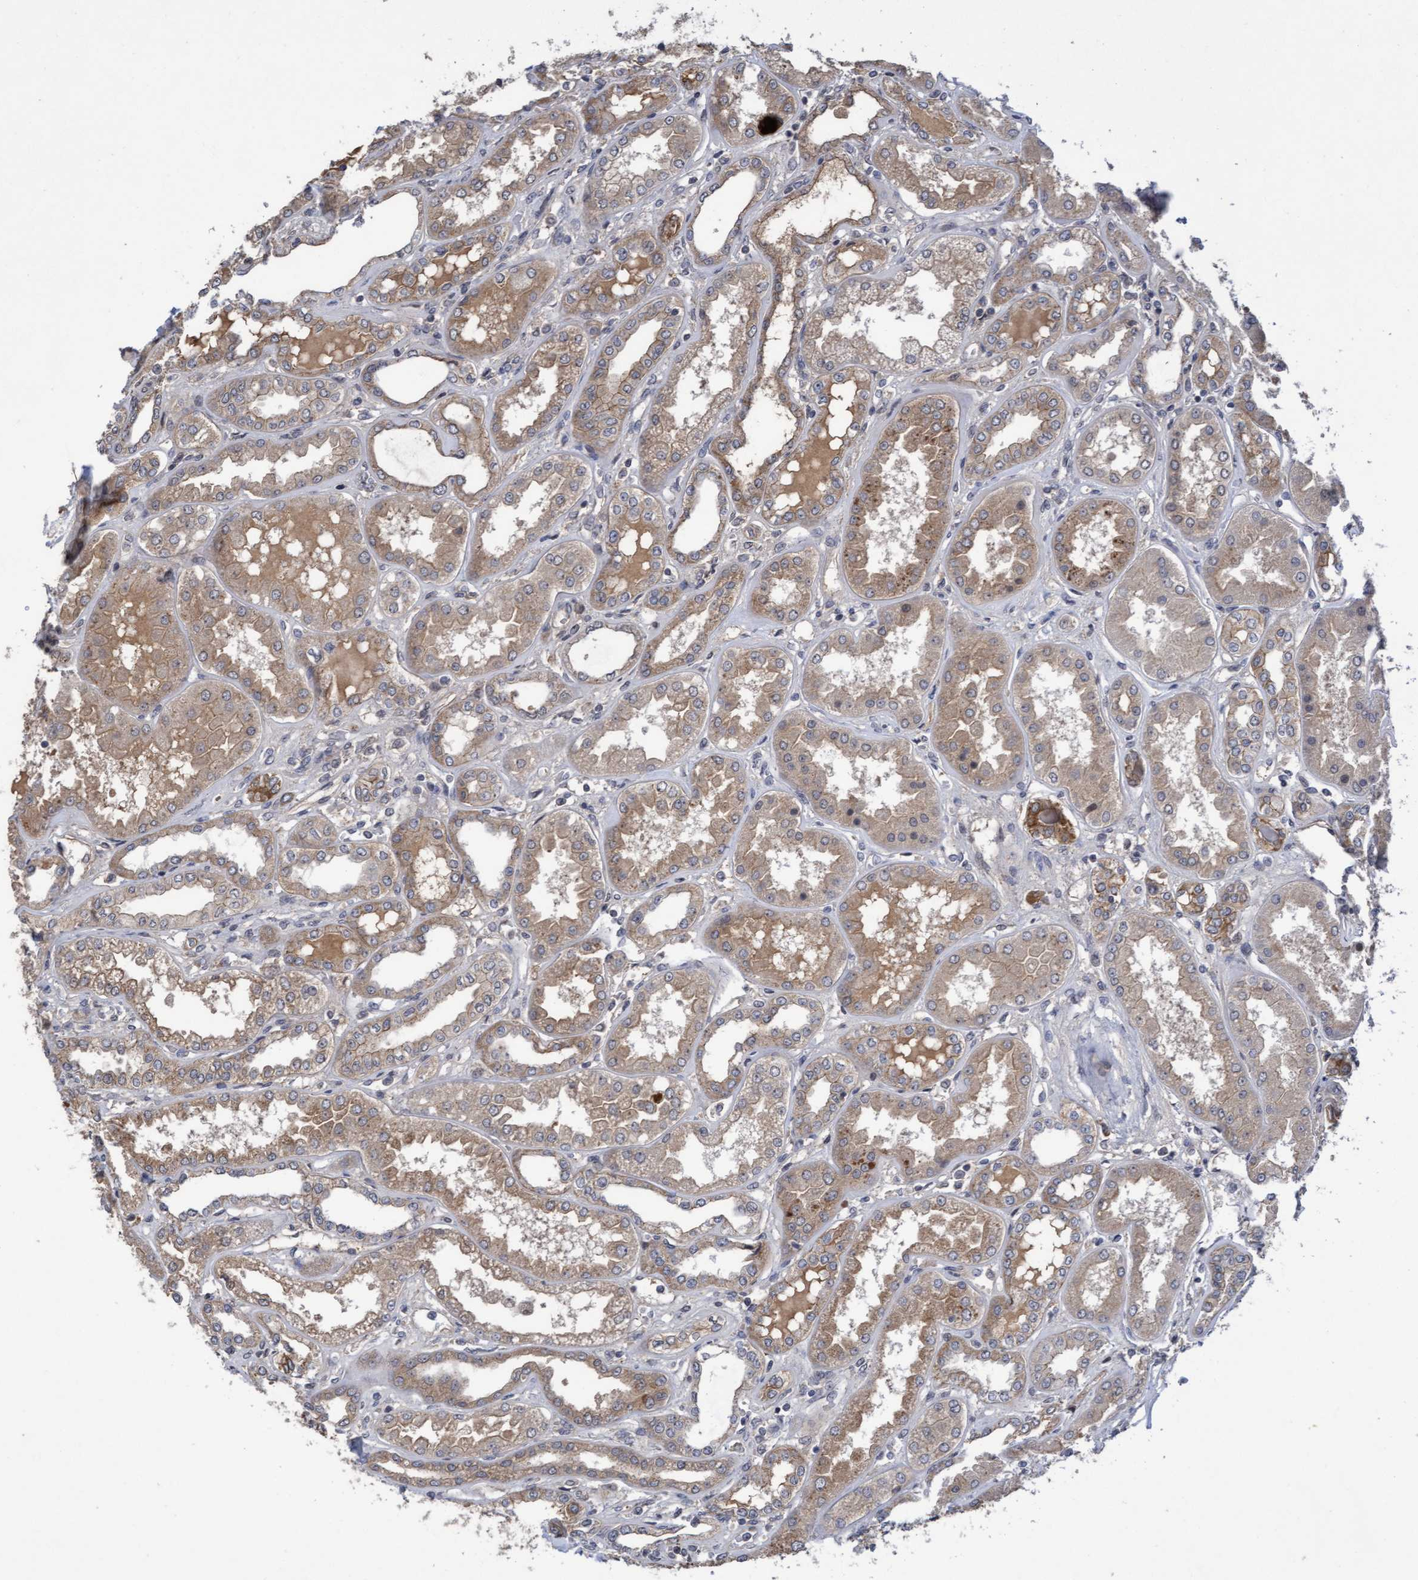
{"staining": {"intensity": "weak", "quantity": ">75%", "location": "cytoplasmic/membranous"}, "tissue": "kidney", "cell_type": "Cells in glomeruli", "image_type": "normal", "snomed": [{"axis": "morphology", "description": "Normal tissue, NOS"}, {"axis": "topography", "description": "Kidney"}], "caption": "This micrograph shows immunohistochemistry (IHC) staining of benign kidney, with low weak cytoplasmic/membranous expression in about >75% of cells in glomeruli.", "gene": "COBL", "patient": {"sex": "female", "age": 56}}